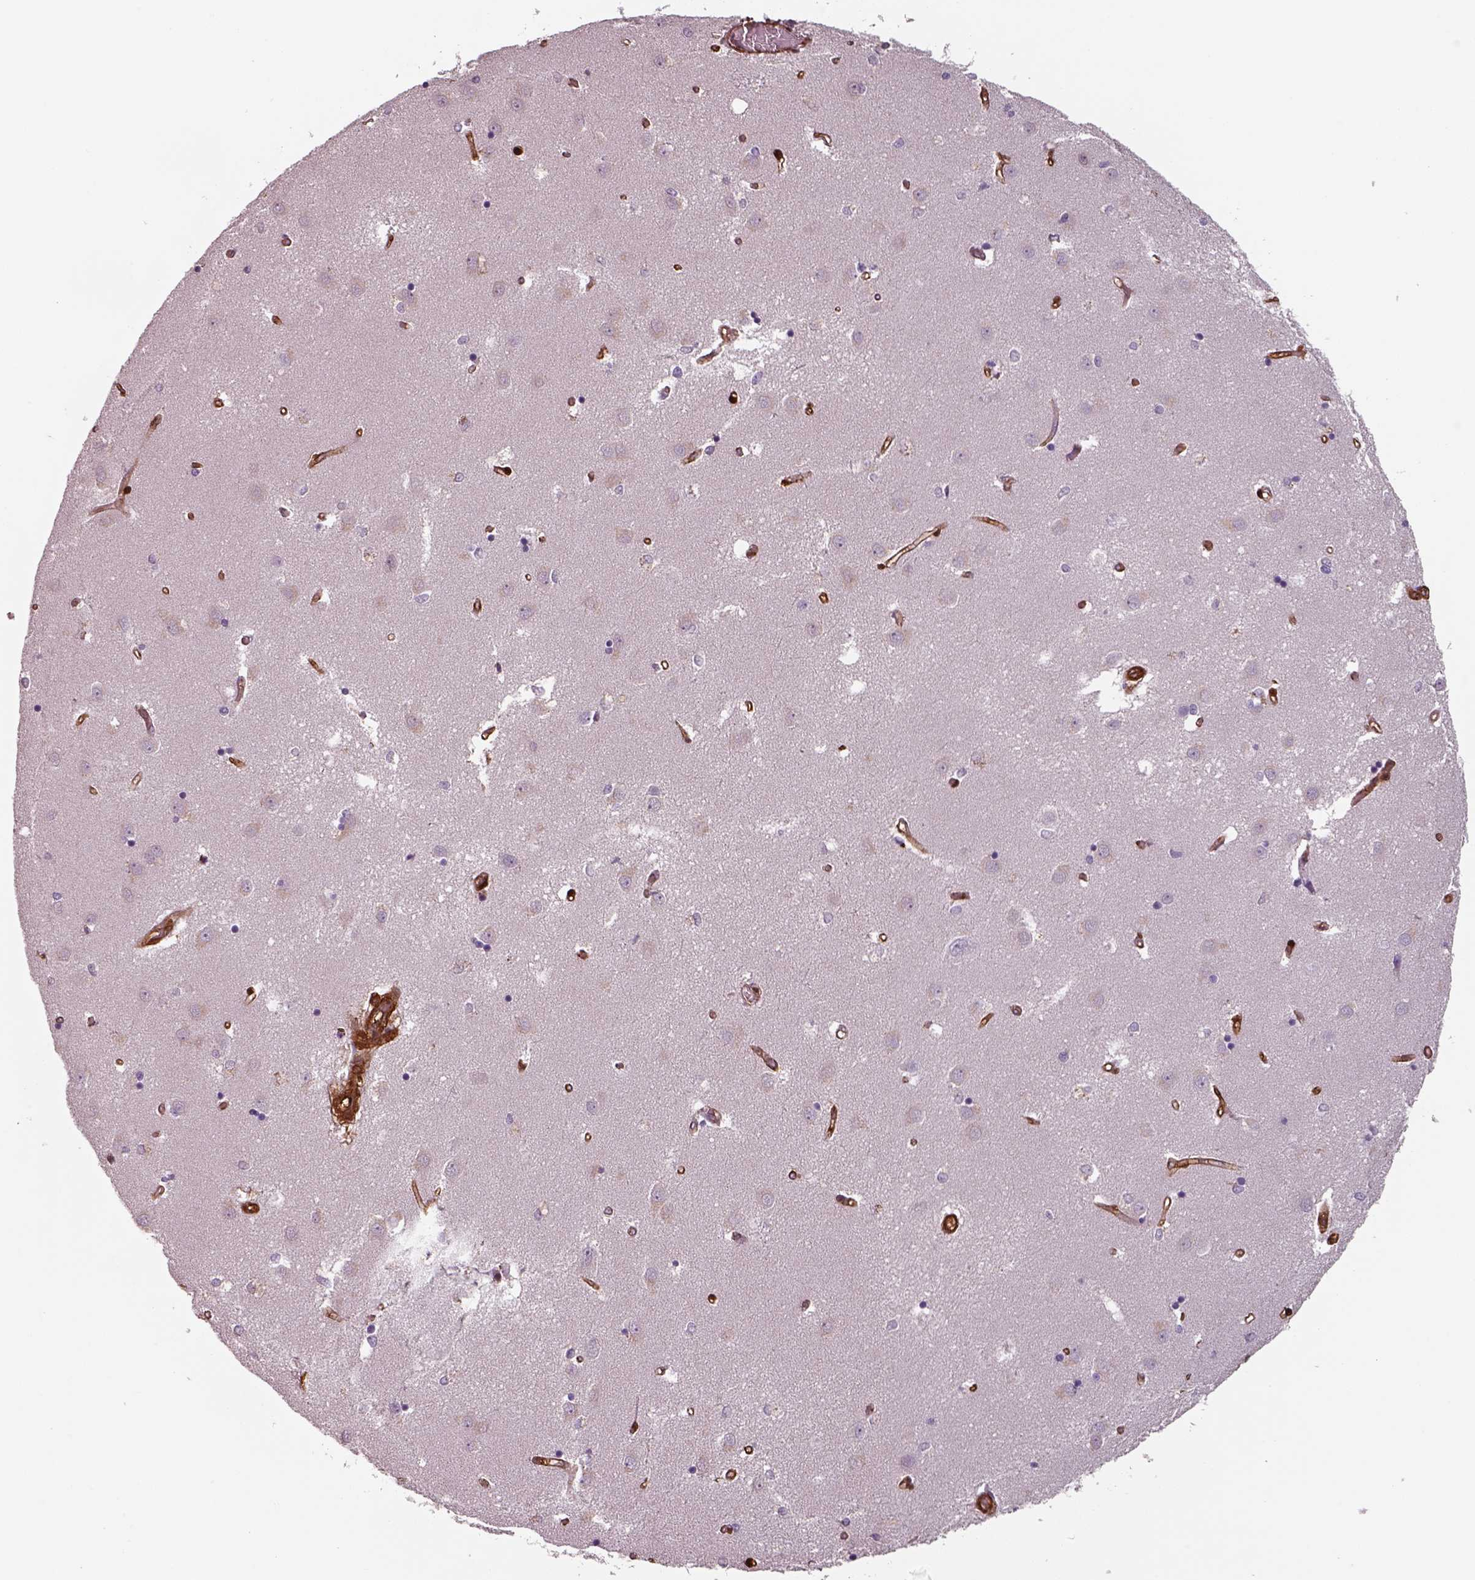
{"staining": {"intensity": "negative", "quantity": "none", "location": "none"}, "tissue": "caudate", "cell_type": "Glial cells", "image_type": "normal", "snomed": [{"axis": "morphology", "description": "Normal tissue, NOS"}, {"axis": "topography", "description": "Lateral ventricle wall"}], "caption": "Protein analysis of normal caudate exhibits no significant staining in glial cells.", "gene": "ISYNA1", "patient": {"sex": "male", "age": 54}}